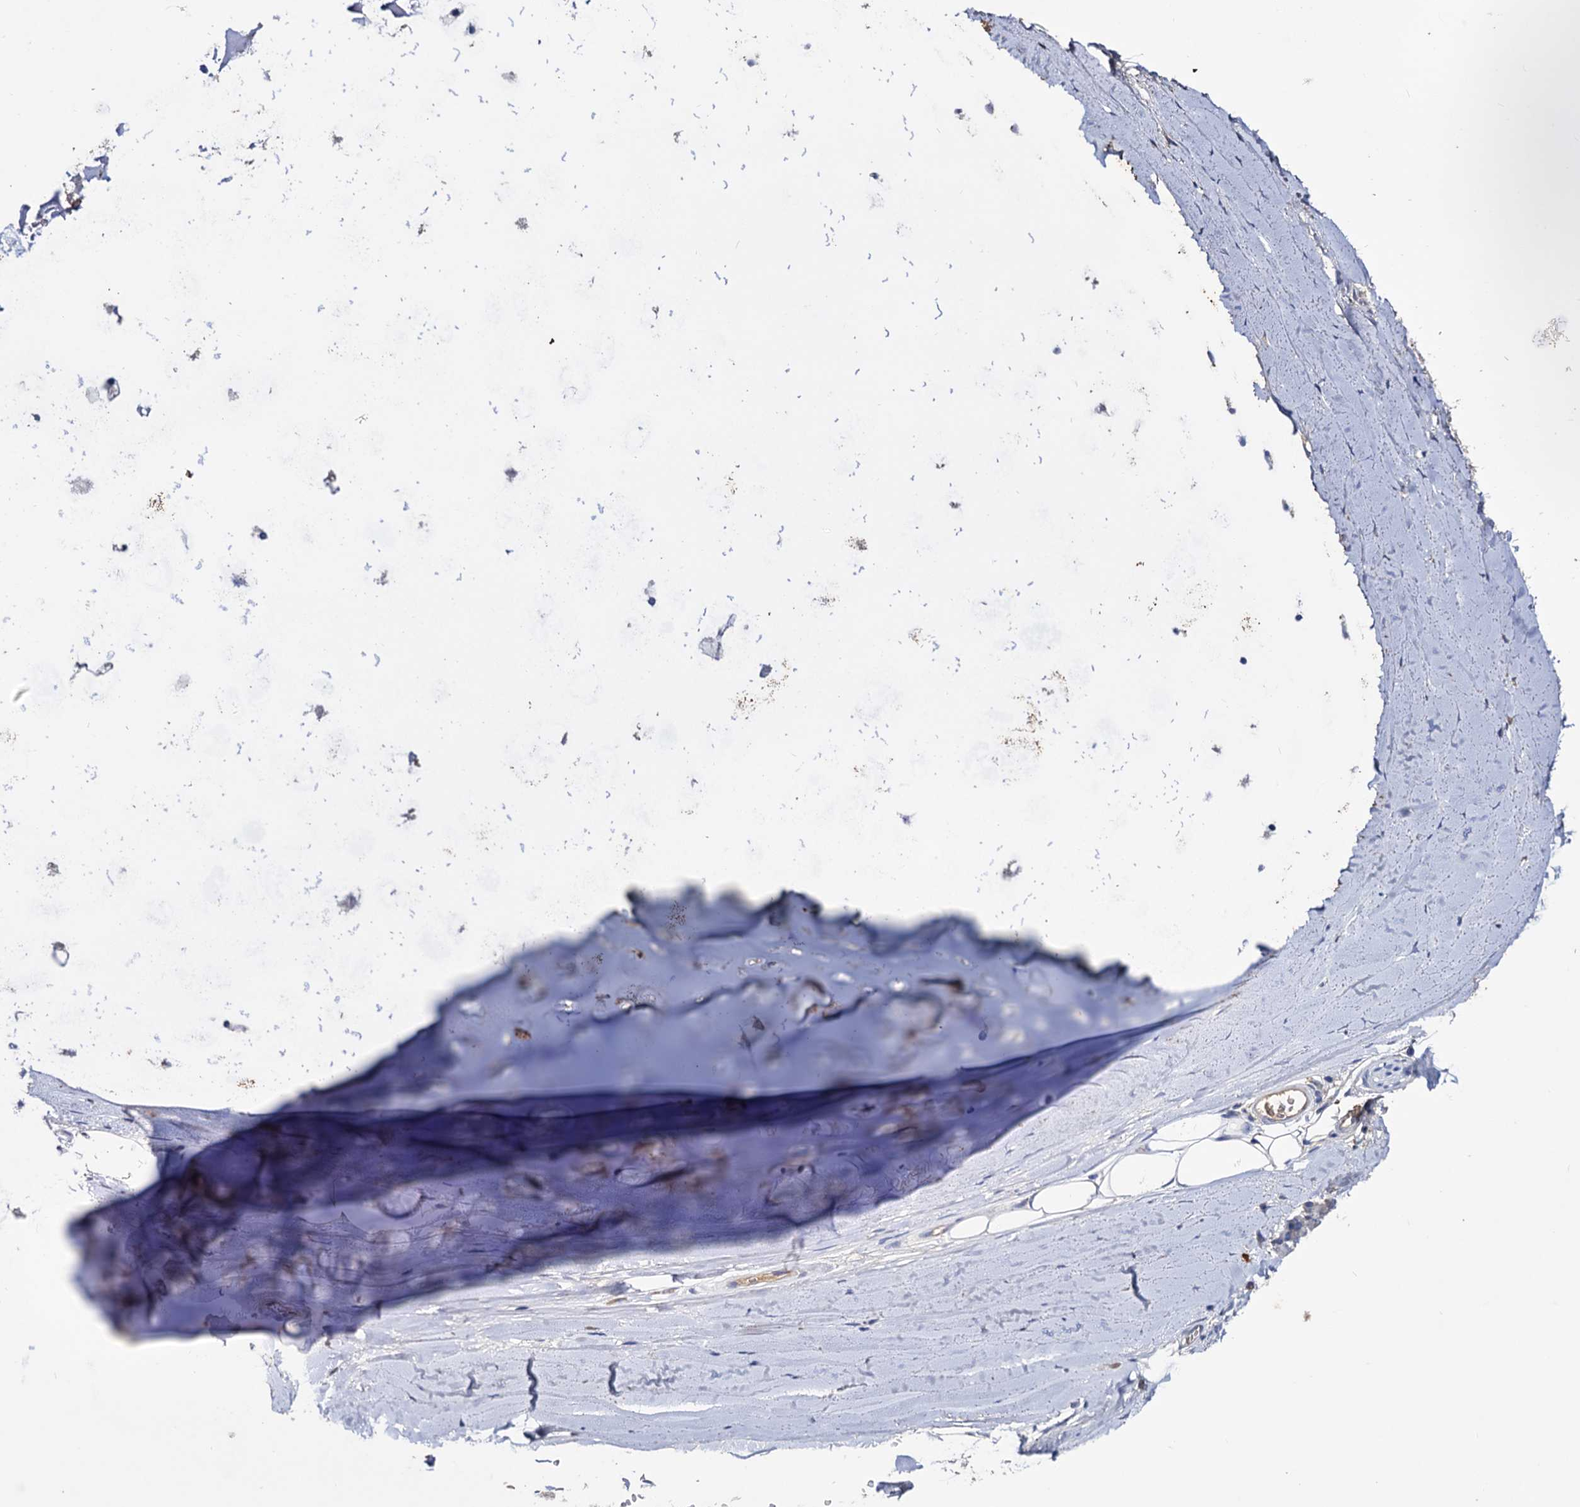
{"staining": {"intensity": "negative", "quantity": "none", "location": "none"}, "tissue": "adipose tissue", "cell_type": "Adipocytes", "image_type": "normal", "snomed": [{"axis": "morphology", "description": "Normal tissue, NOS"}, {"axis": "topography", "description": "Lymph node"}, {"axis": "topography", "description": "Bronchus"}], "caption": "Adipose tissue stained for a protein using immunohistochemistry reveals no expression adipocytes.", "gene": "NPAS4", "patient": {"sex": "male", "age": 63}}